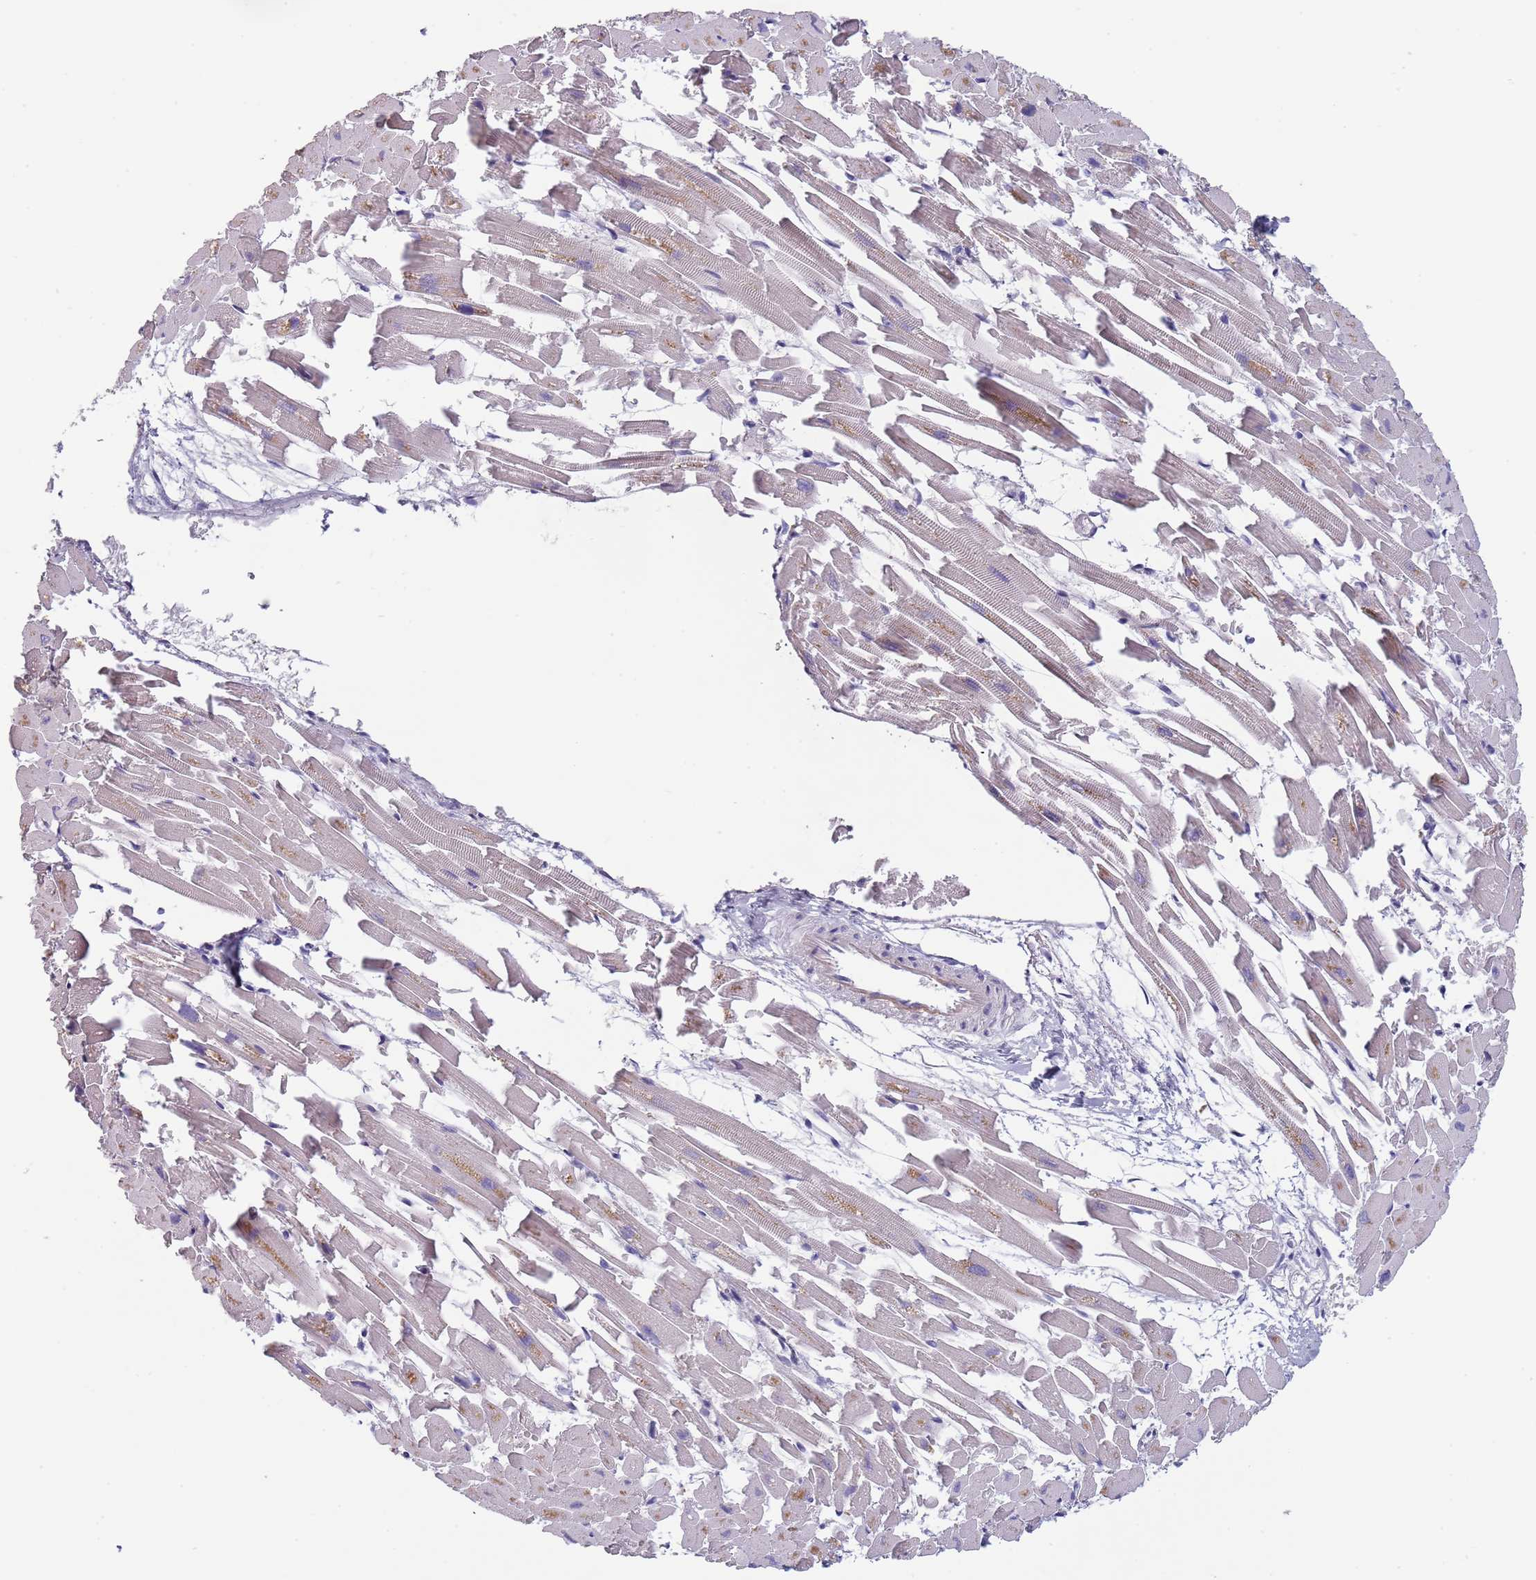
{"staining": {"intensity": "moderate", "quantity": "<25%", "location": "cytoplasmic/membranous"}, "tissue": "heart muscle", "cell_type": "Cardiomyocytes", "image_type": "normal", "snomed": [{"axis": "morphology", "description": "Normal tissue, NOS"}, {"axis": "topography", "description": "Heart"}], "caption": "Immunohistochemical staining of benign heart muscle exhibits moderate cytoplasmic/membranous protein positivity in approximately <25% of cardiomyocytes.", "gene": "MAN1C1", "patient": {"sex": "female", "age": 64}}